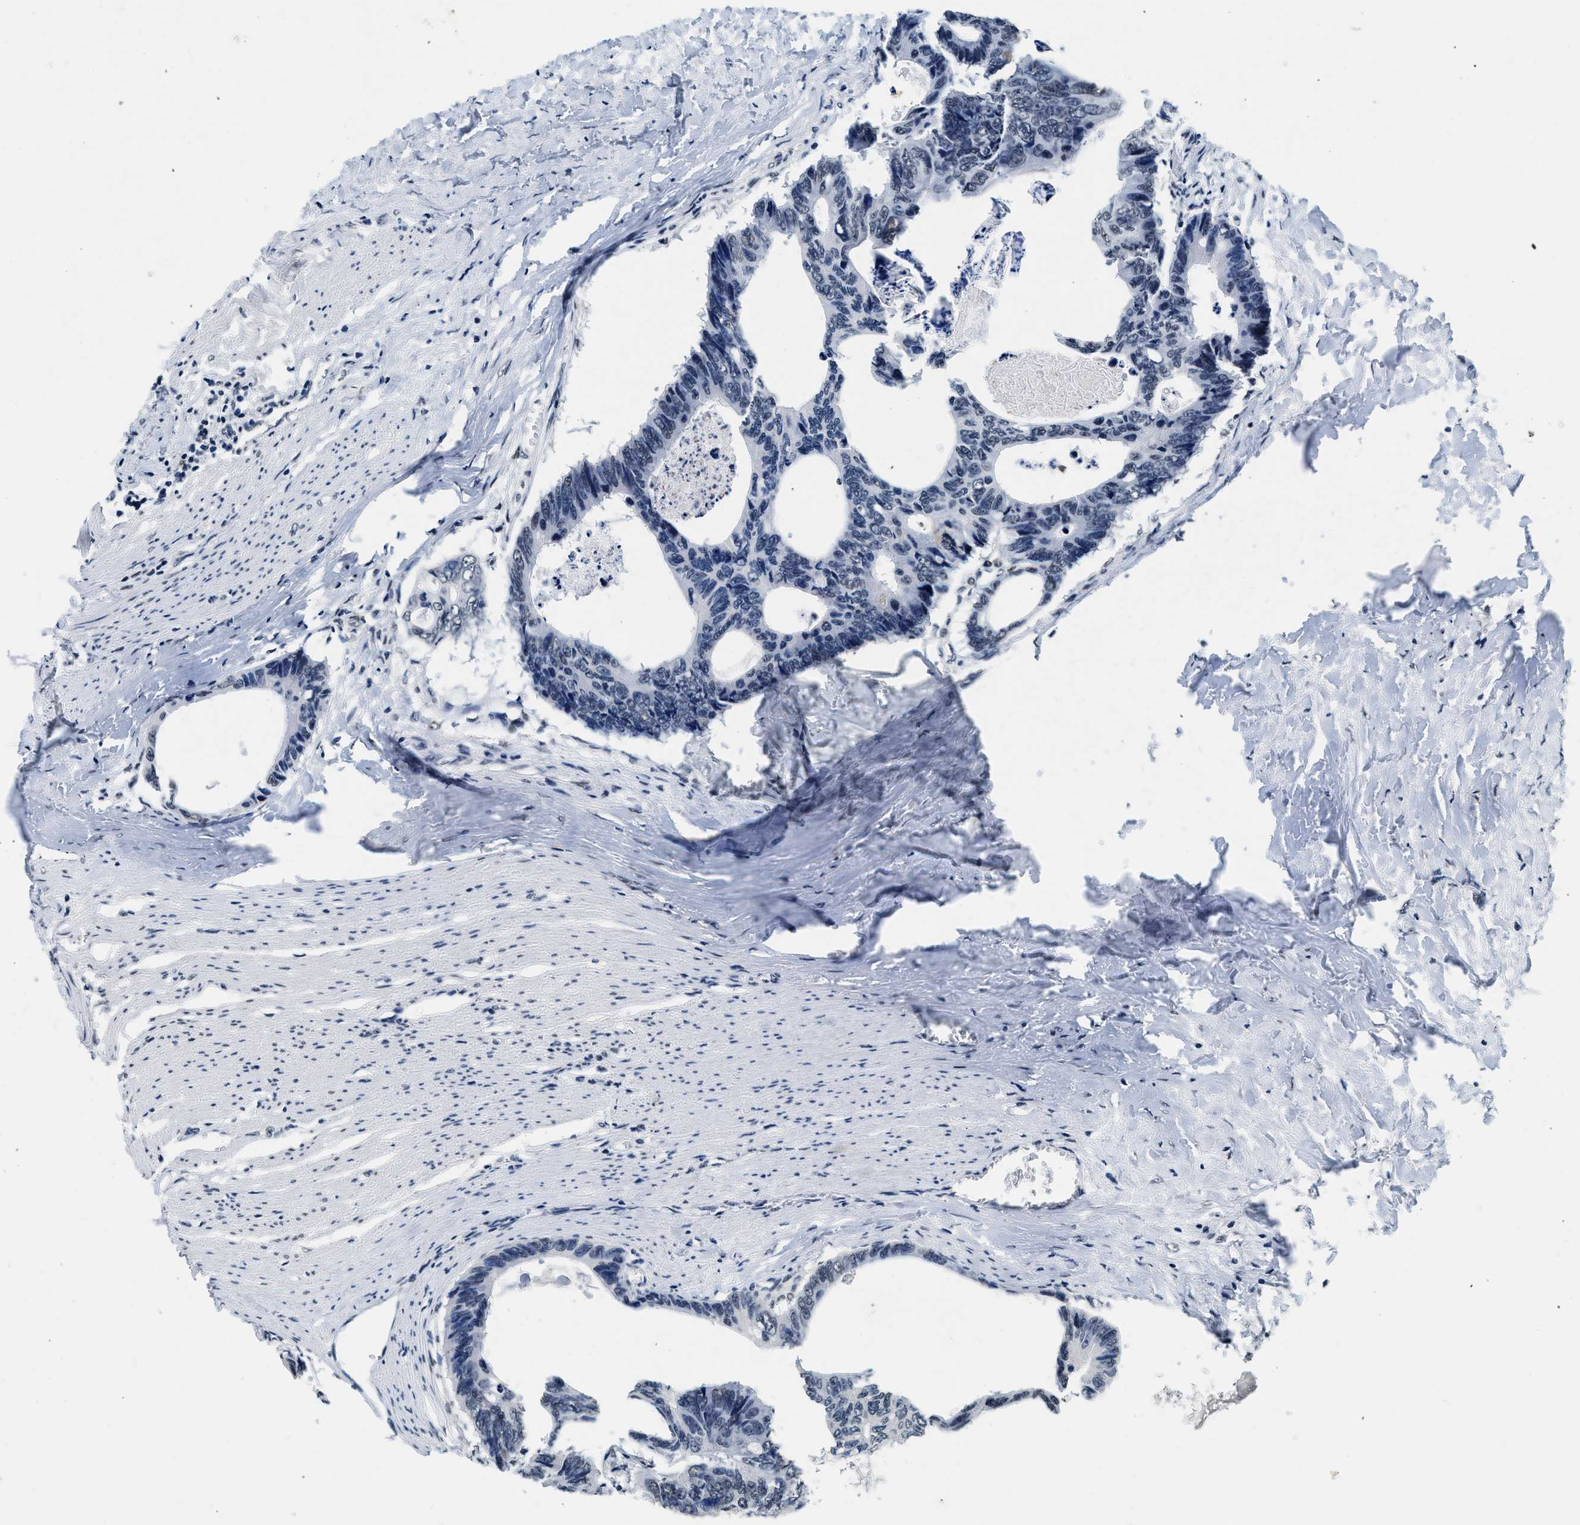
{"staining": {"intensity": "negative", "quantity": "none", "location": "none"}, "tissue": "colorectal cancer", "cell_type": "Tumor cells", "image_type": "cancer", "snomed": [{"axis": "morphology", "description": "Adenocarcinoma, NOS"}, {"axis": "topography", "description": "Colon"}], "caption": "This is a image of immunohistochemistry staining of colorectal adenocarcinoma, which shows no expression in tumor cells. (DAB (3,3'-diaminobenzidine) IHC with hematoxylin counter stain).", "gene": "SUPT16H", "patient": {"sex": "female", "age": 55}}